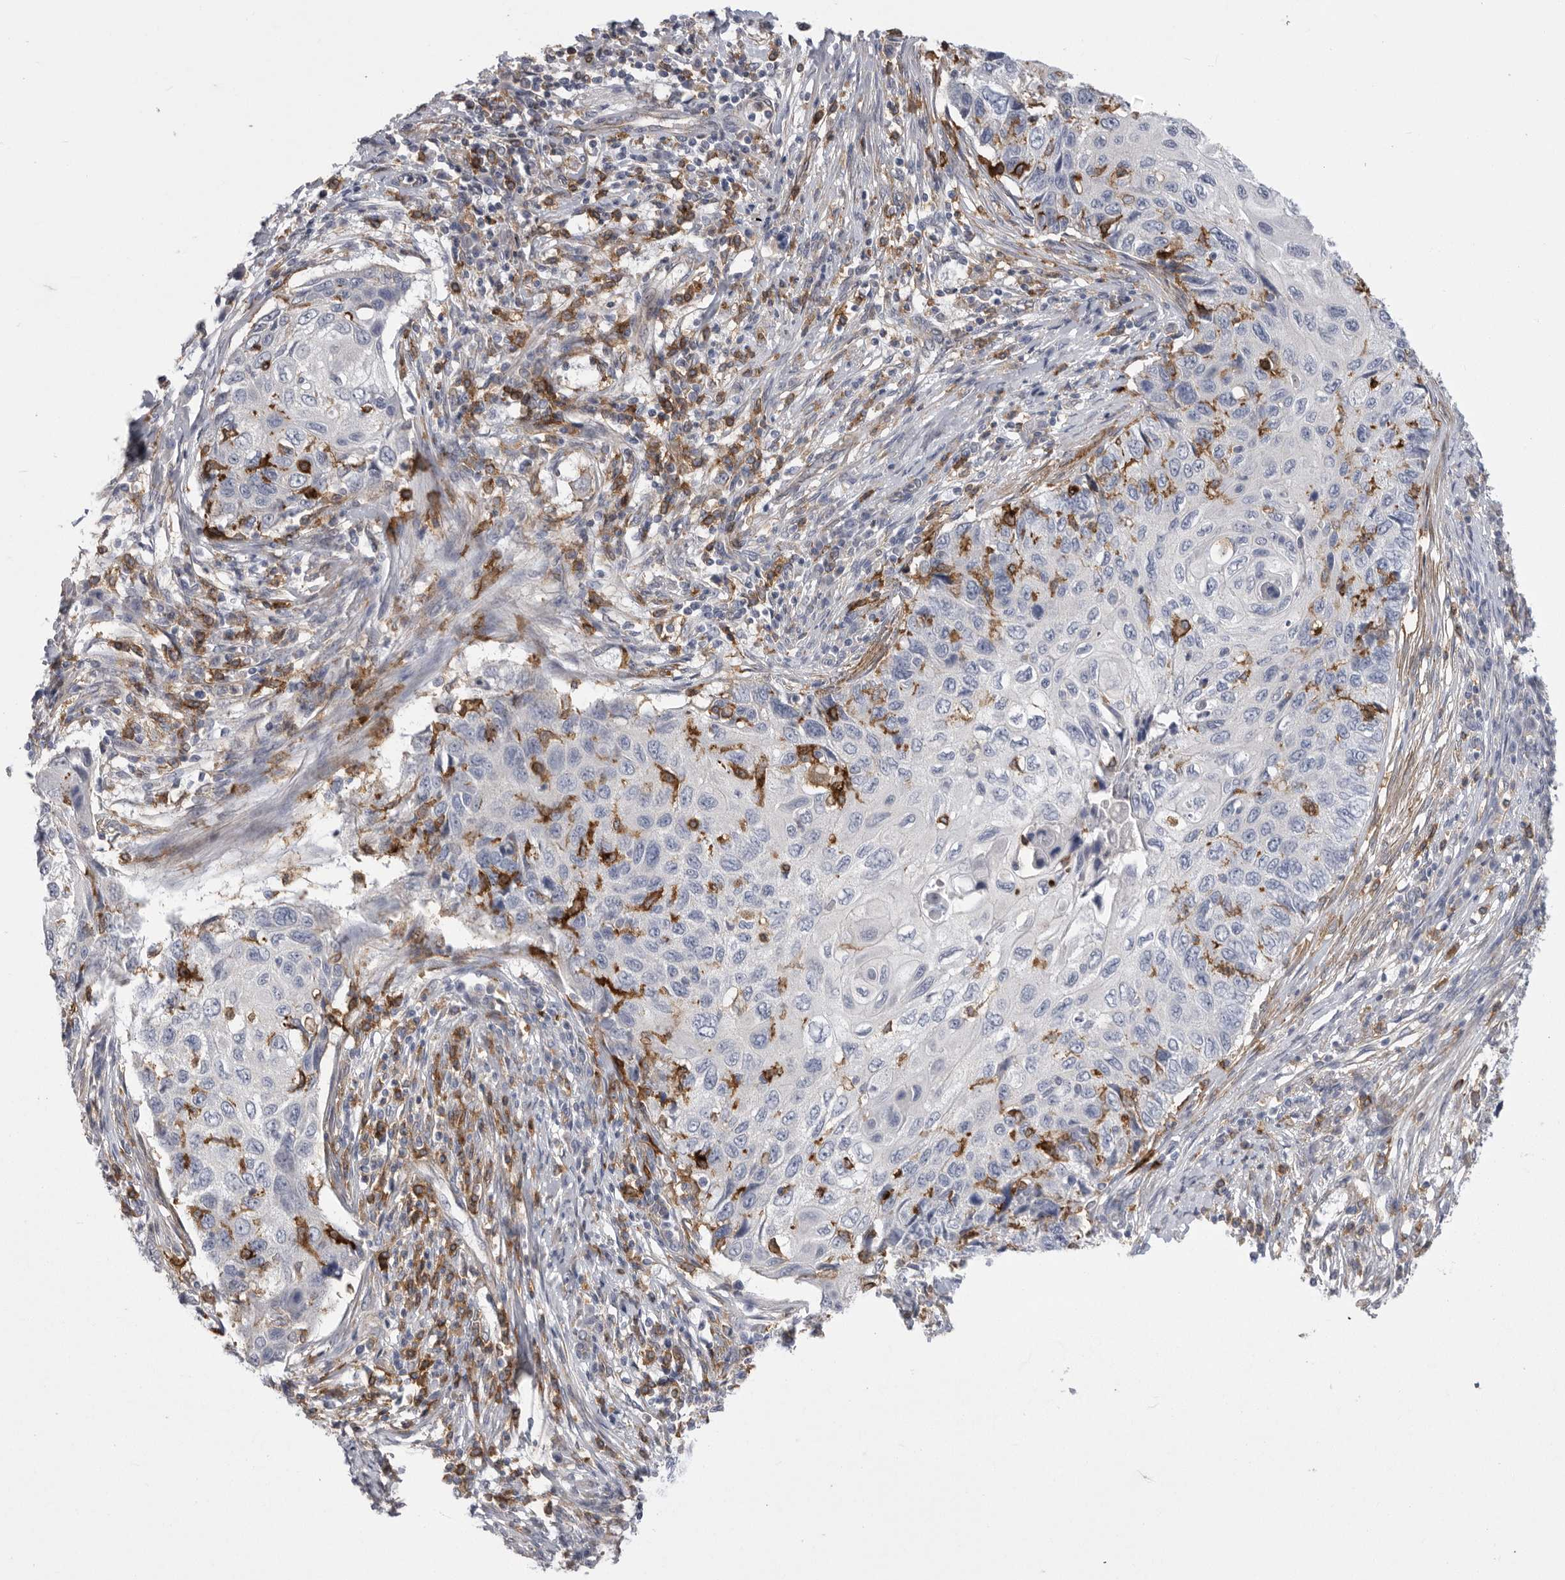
{"staining": {"intensity": "negative", "quantity": "none", "location": "none"}, "tissue": "cervical cancer", "cell_type": "Tumor cells", "image_type": "cancer", "snomed": [{"axis": "morphology", "description": "Squamous cell carcinoma, NOS"}, {"axis": "topography", "description": "Cervix"}], "caption": "Human cervical cancer (squamous cell carcinoma) stained for a protein using immunohistochemistry demonstrates no staining in tumor cells.", "gene": "SIGLEC10", "patient": {"sex": "female", "age": 70}}